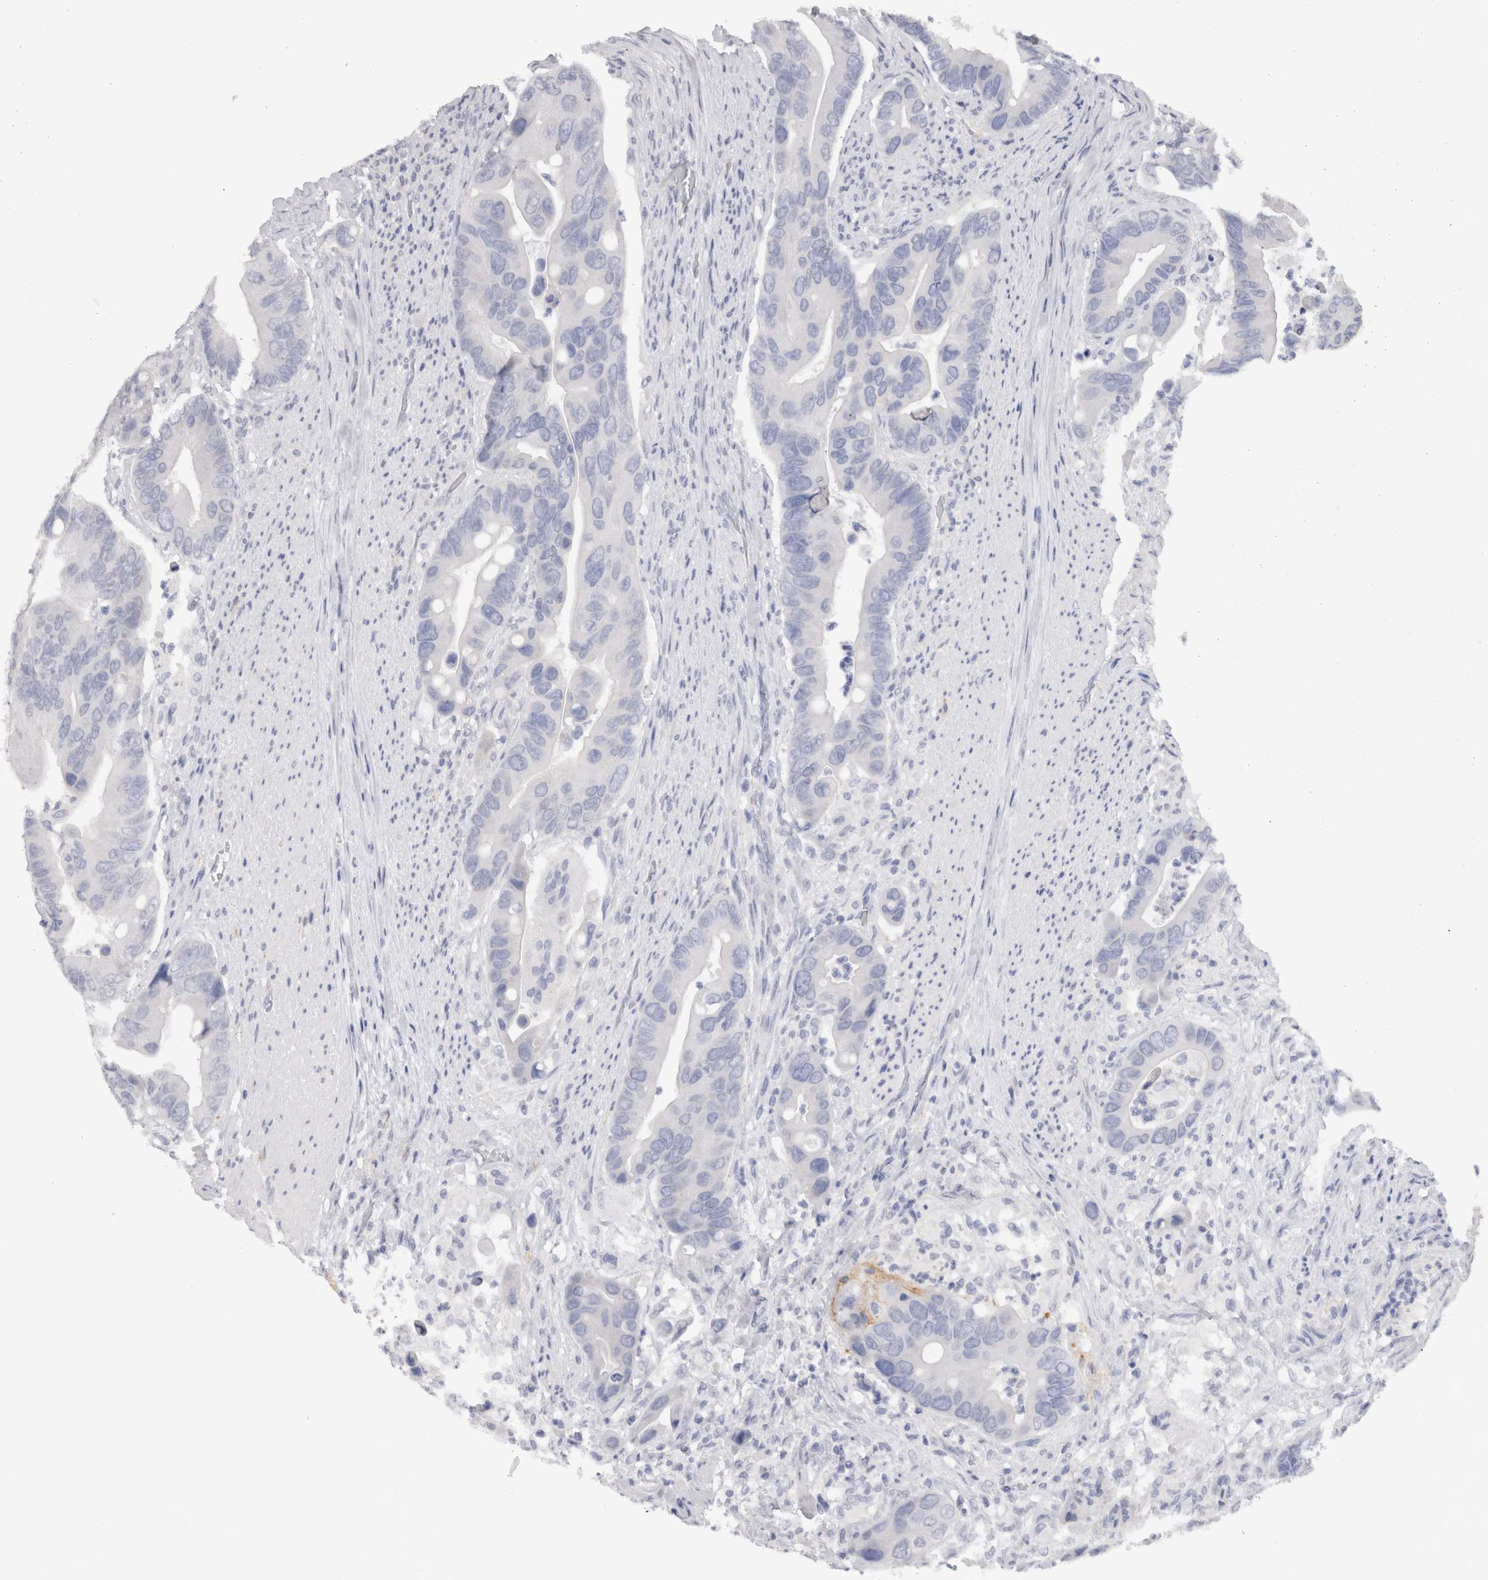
{"staining": {"intensity": "negative", "quantity": "none", "location": "none"}, "tissue": "colorectal cancer", "cell_type": "Tumor cells", "image_type": "cancer", "snomed": [{"axis": "morphology", "description": "Adenocarcinoma, NOS"}, {"axis": "topography", "description": "Rectum"}], "caption": "The micrograph shows no staining of tumor cells in adenocarcinoma (colorectal).", "gene": "CDH6", "patient": {"sex": "female", "age": 57}}